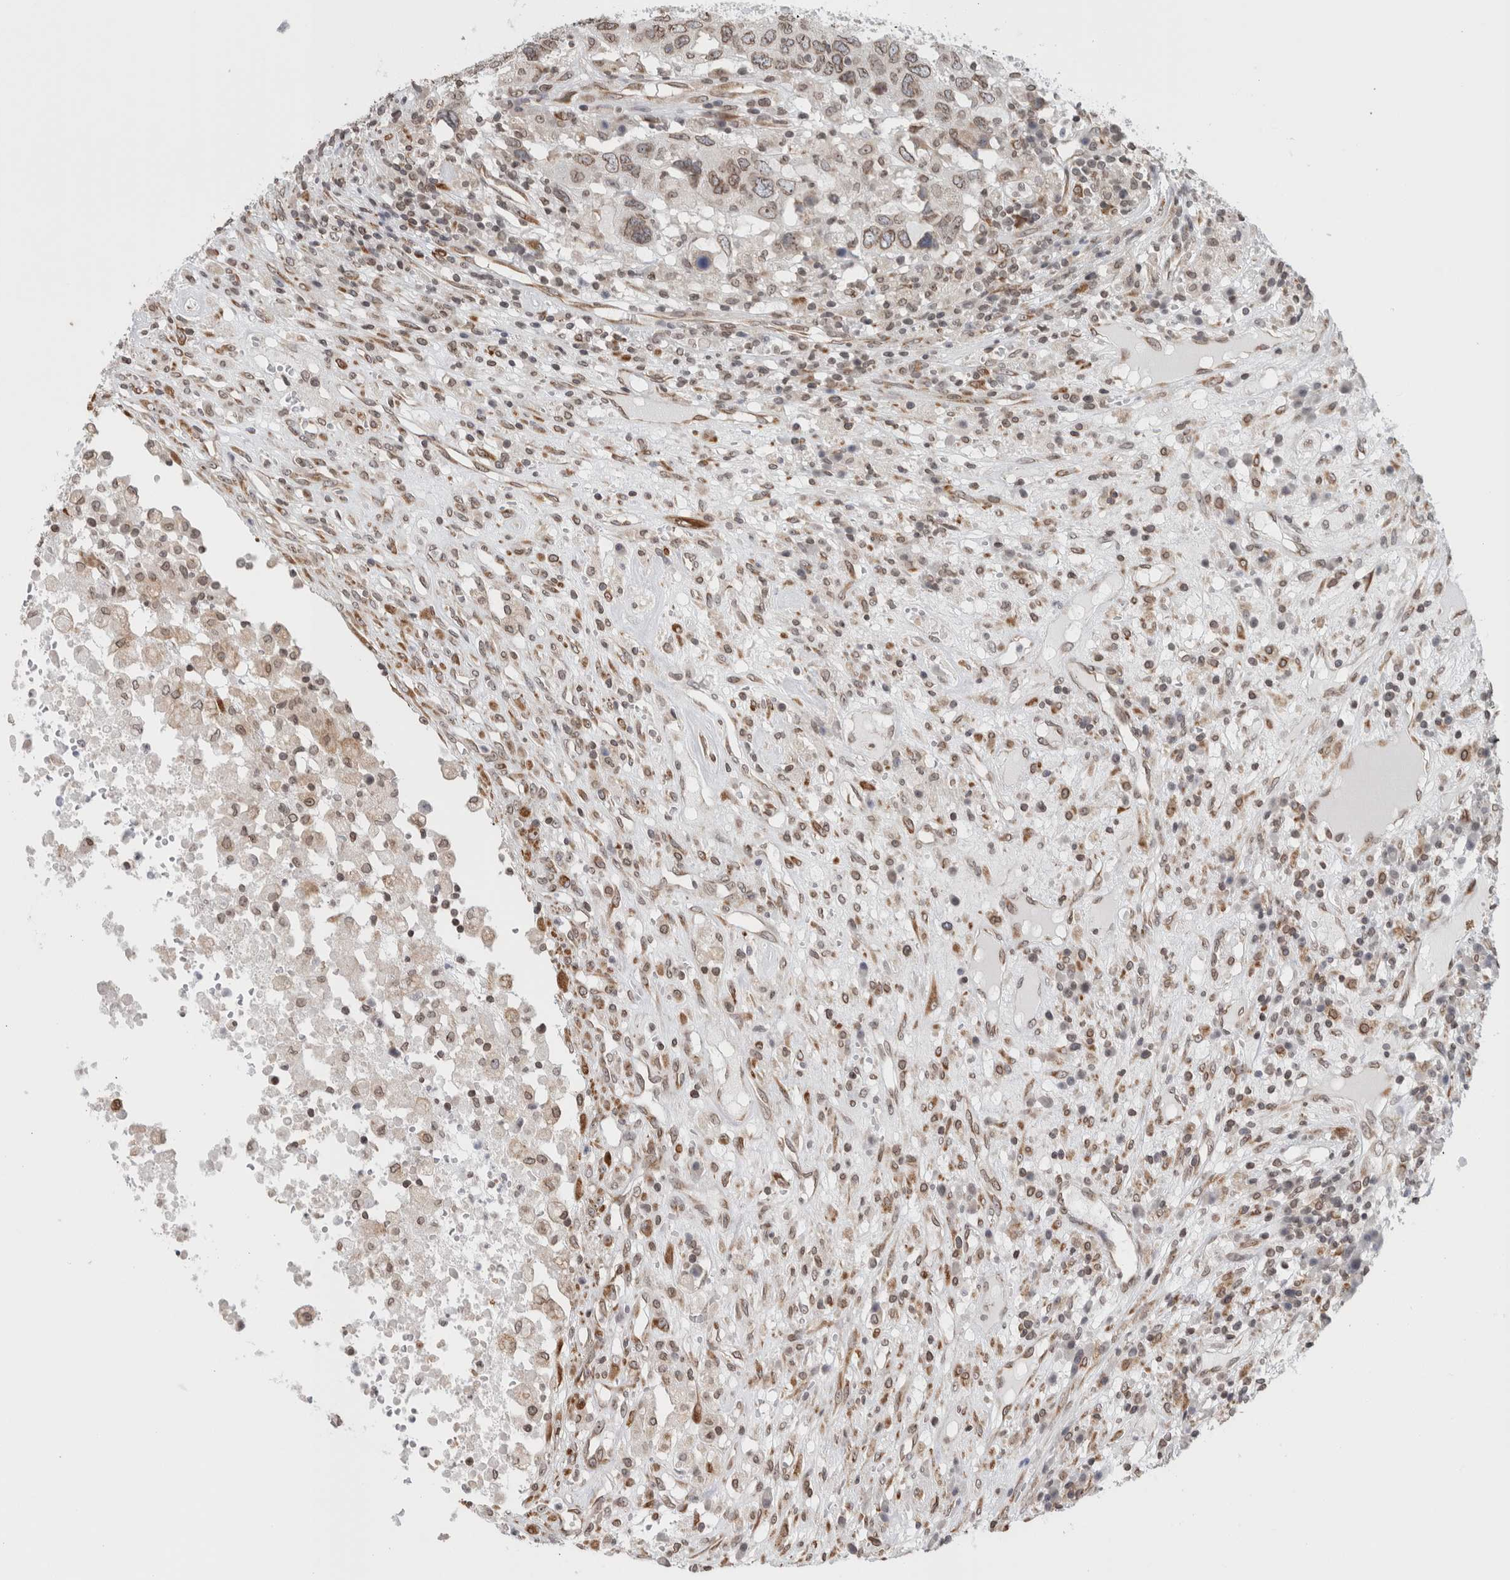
{"staining": {"intensity": "weak", "quantity": ">75%", "location": "cytoplasmic/membranous,nuclear"}, "tissue": "head and neck cancer", "cell_type": "Tumor cells", "image_type": "cancer", "snomed": [{"axis": "morphology", "description": "Squamous cell carcinoma, NOS"}, {"axis": "topography", "description": "Head-Neck"}], "caption": "Immunohistochemical staining of human head and neck squamous cell carcinoma reveals weak cytoplasmic/membranous and nuclear protein expression in about >75% of tumor cells. Nuclei are stained in blue.", "gene": "RBMX2", "patient": {"sex": "male", "age": 66}}